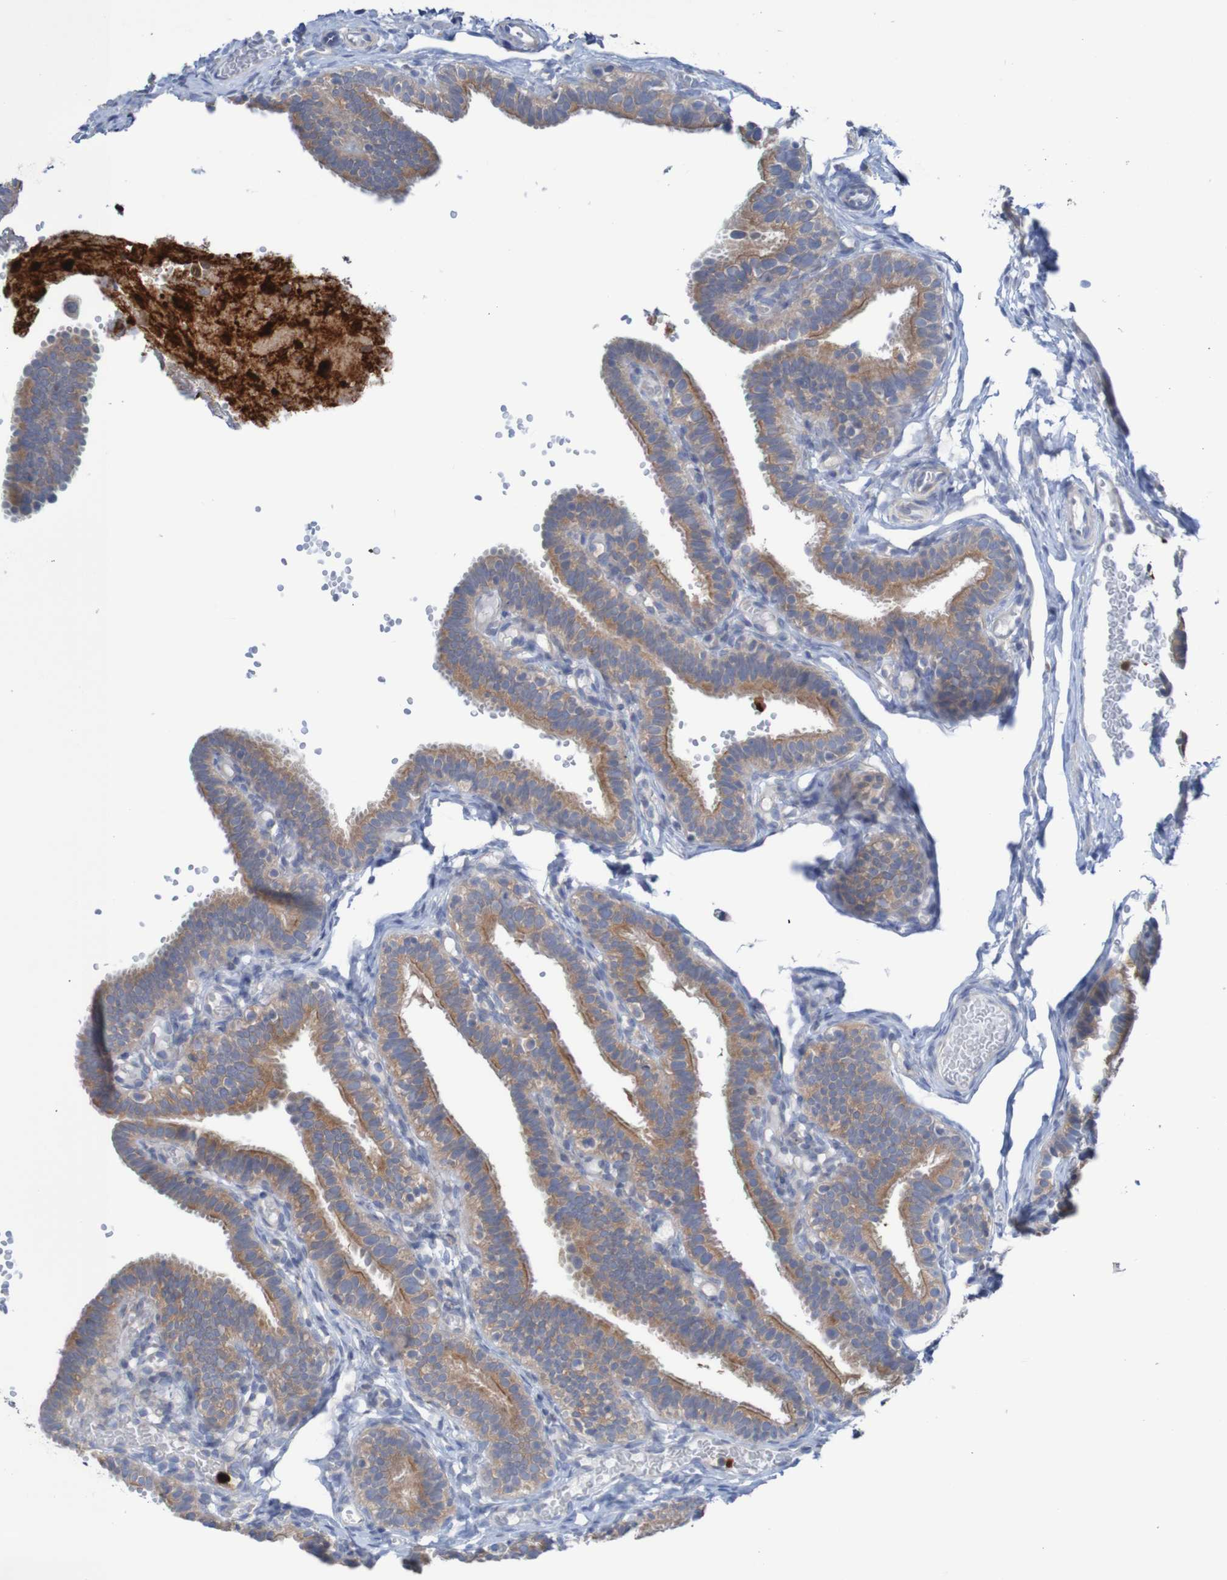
{"staining": {"intensity": "weak", "quantity": ">75%", "location": "cytoplasmic/membranous"}, "tissue": "fallopian tube", "cell_type": "Glandular cells", "image_type": "normal", "snomed": [{"axis": "morphology", "description": "Normal tissue, NOS"}, {"axis": "topography", "description": "Fallopian tube"}, {"axis": "topography", "description": "Placenta"}], "caption": "Human fallopian tube stained for a protein (brown) shows weak cytoplasmic/membranous positive expression in about >75% of glandular cells.", "gene": "PARP4", "patient": {"sex": "female", "age": 34}}